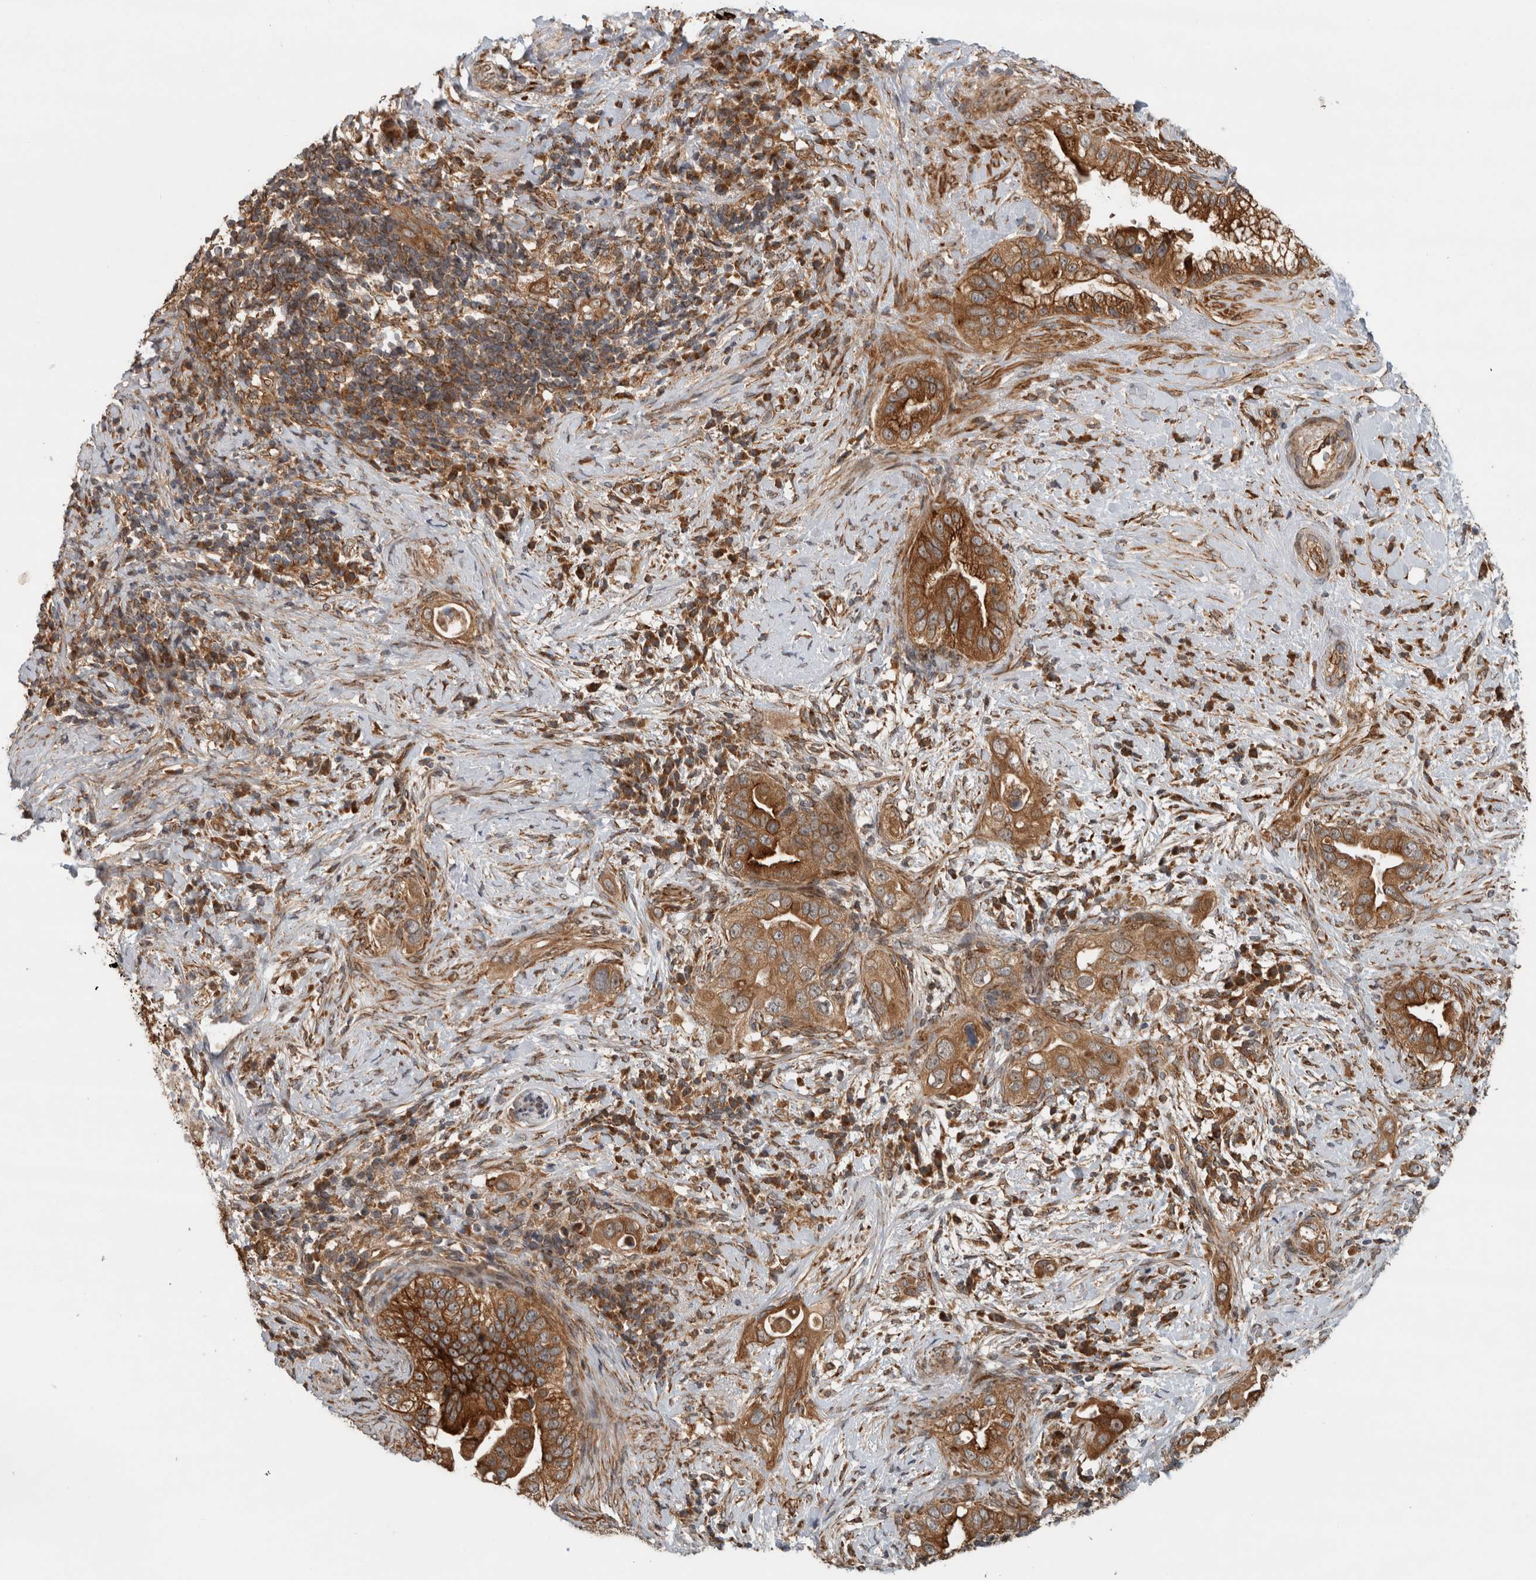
{"staining": {"intensity": "strong", "quantity": ">75%", "location": "cytoplasmic/membranous"}, "tissue": "pancreatic cancer", "cell_type": "Tumor cells", "image_type": "cancer", "snomed": [{"axis": "morphology", "description": "Inflammation, NOS"}, {"axis": "morphology", "description": "Adenocarcinoma, NOS"}, {"axis": "topography", "description": "Pancreas"}], "caption": "Immunohistochemical staining of pancreatic cancer (adenocarcinoma) displays high levels of strong cytoplasmic/membranous protein expression in about >75% of tumor cells.", "gene": "TUBD1", "patient": {"sex": "female", "age": 56}}